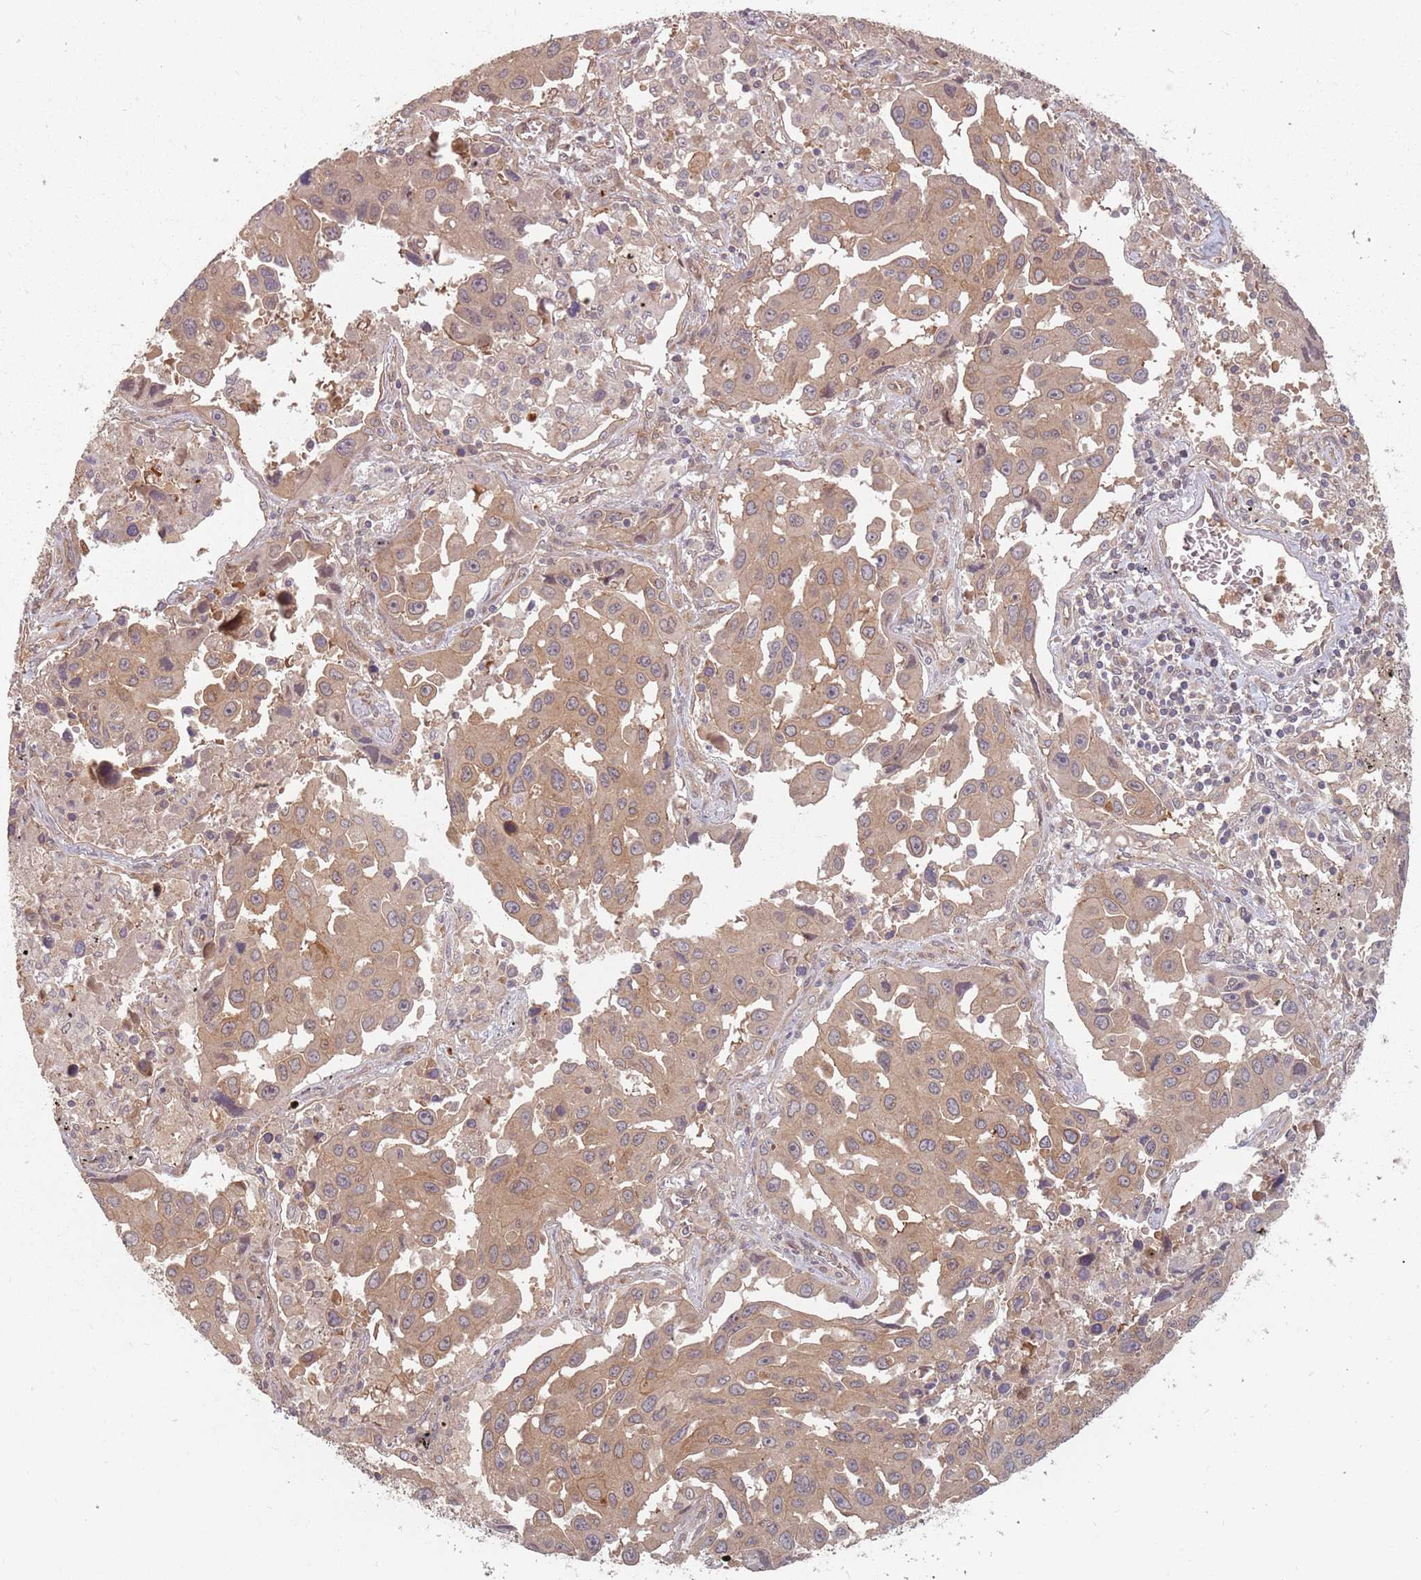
{"staining": {"intensity": "moderate", "quantity": ">75%", "location": "cytoplasmic/membranous"}, "tissue": "lung cancer", "cell_type": "Tumor cells", "image_type": "cancer", "snomed": [{"axis": "morphology", "description": "Adenocarcinoma, NOS"}, {"axis": "topography", "description": "Lung"}], "caption": "Adenocarcinoma (lung) stained with DAB (3,3'-diaminobenzidine) immunohistochemistry exhibits medium levels of moderate cytoplasmic/membranous expression in approximately >75% of tumor cells. The staining was performed using DAB, with brown indicating positive protein expression. Nuclei are stained blue with hematoxylin.", "gene": "C3orf14", "patient": {"sex": "male", "age": 66}}